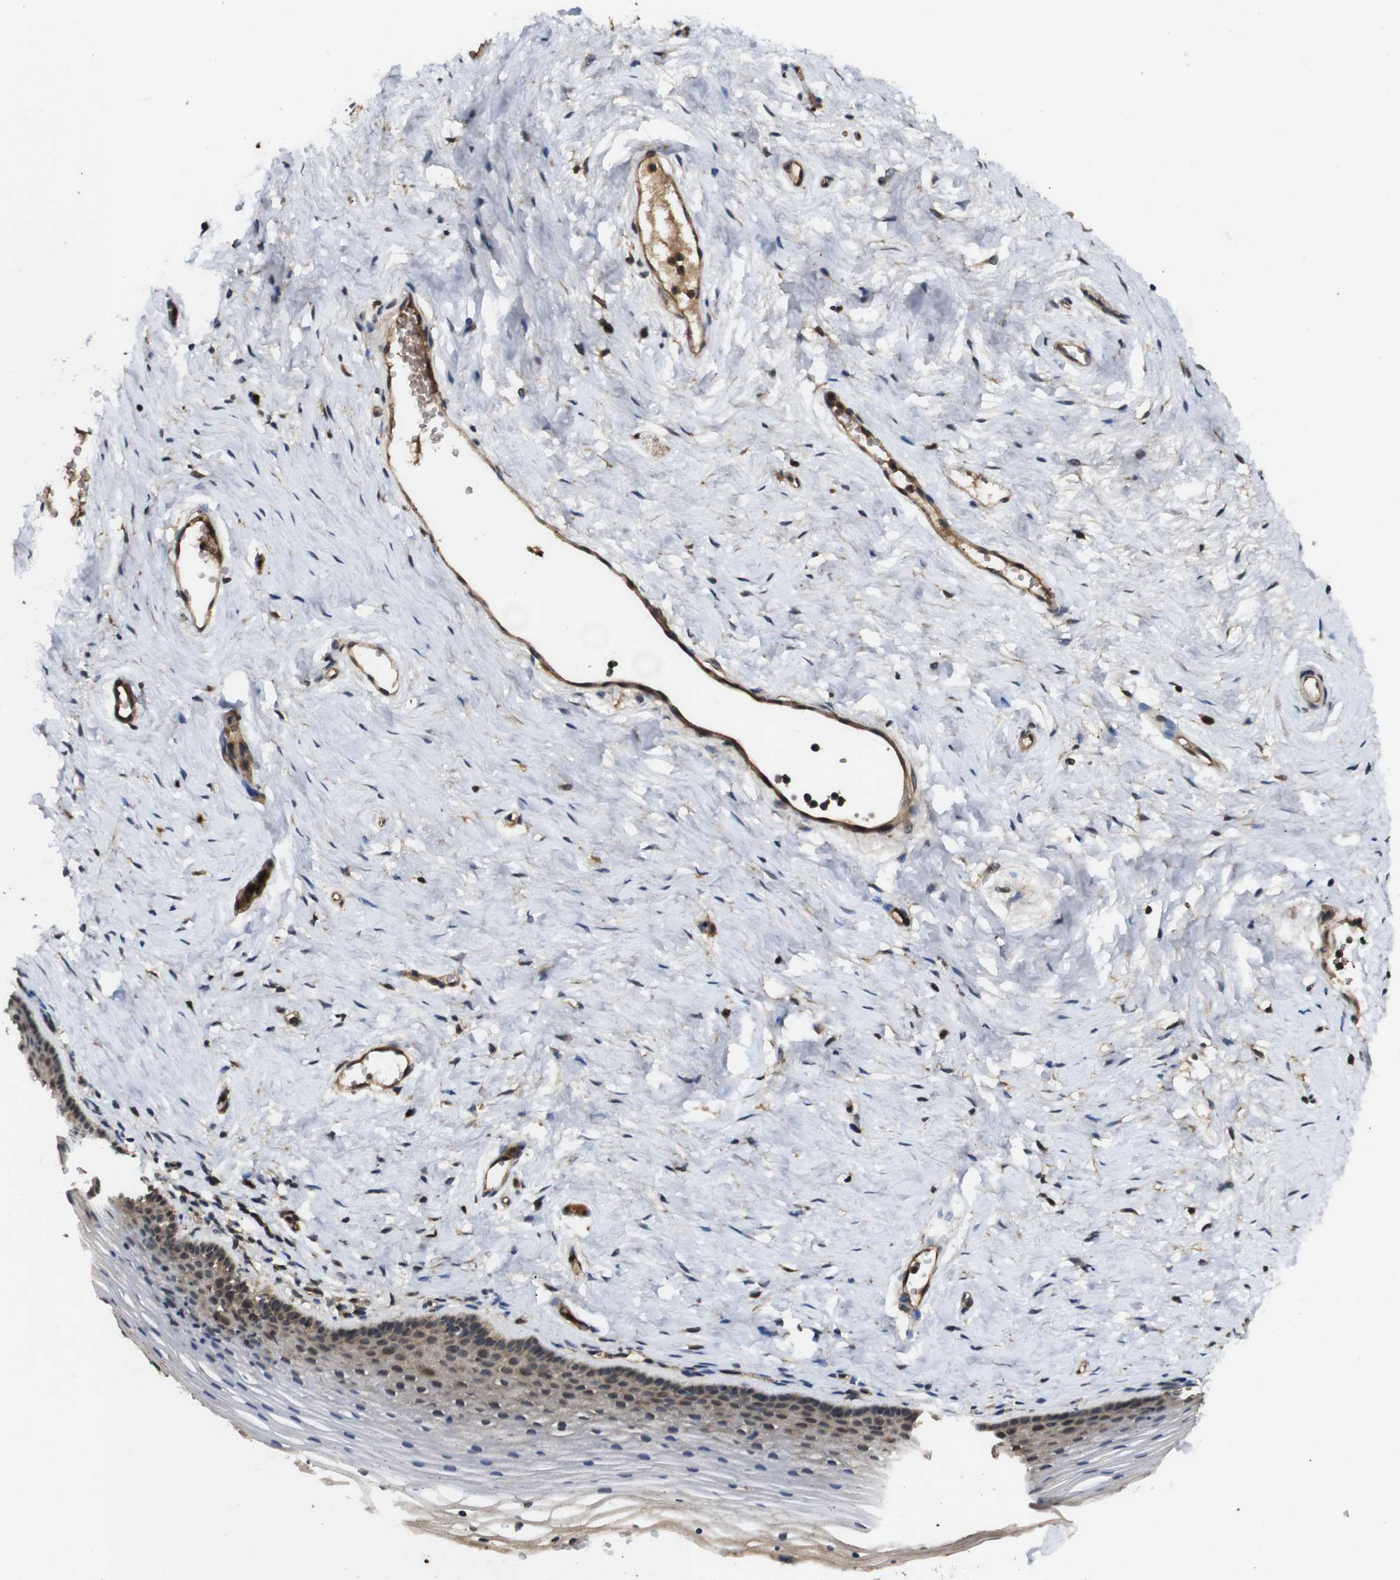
{"staining": {"intensity": "weak", "quantity": ">75%", "location": "cytoplasmic/membranous"}, "tissue": "vagina", "cell_type": "Squamous epithelial cells", "image_type": "normal", "snomed": [{"axis": "morphology", "description": "Normal tissue, NOS"}, {"axis": "topography", "description": "Vagina"}], "caption": "High-power microscopy captured an immunohistochemistry (IHC) photomicrograph of unremarkable vagina, revealing weak cytoplasmic/membranous positivity in about >75% of squamous epithelial cells.", "gene": "RIPK1", "patient": {"sex": "female", "age": 32}}